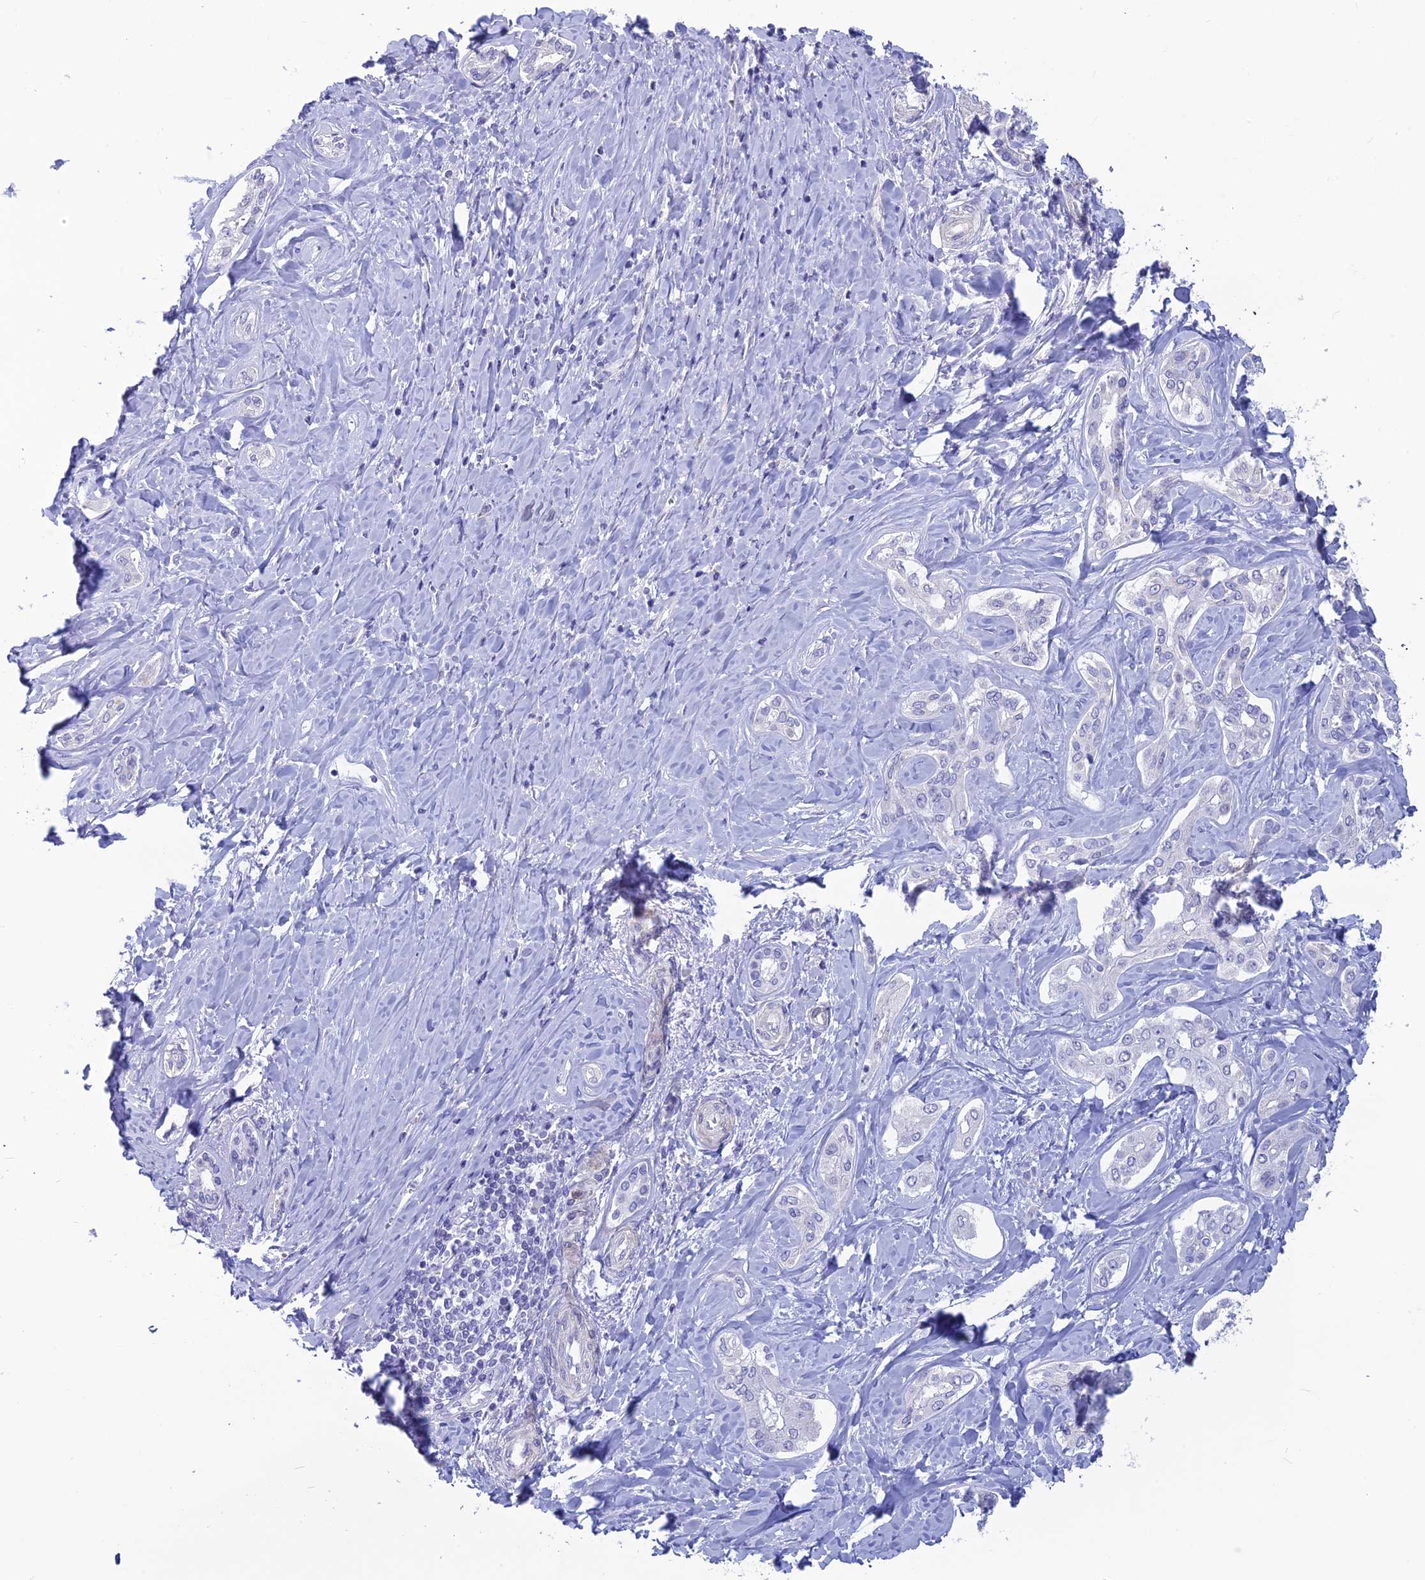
{"staining": {"intensity": "negative", "quantity": "none", "location": "none"}, "tissue": "liver cancer", "cell_type": "Tumor cells", "image_type": "cancer", "snomed": [{"axis": "morphology", "description": "Cholangiocarcinoma"}, {"axis": "topography", "description": "Liver"}], "caption": "There is no significant expression in tumor cells of cholangiocarcinoma (liver).", "gene": "POMGNT1", "patient": {"sex": "female", "age": 77}}